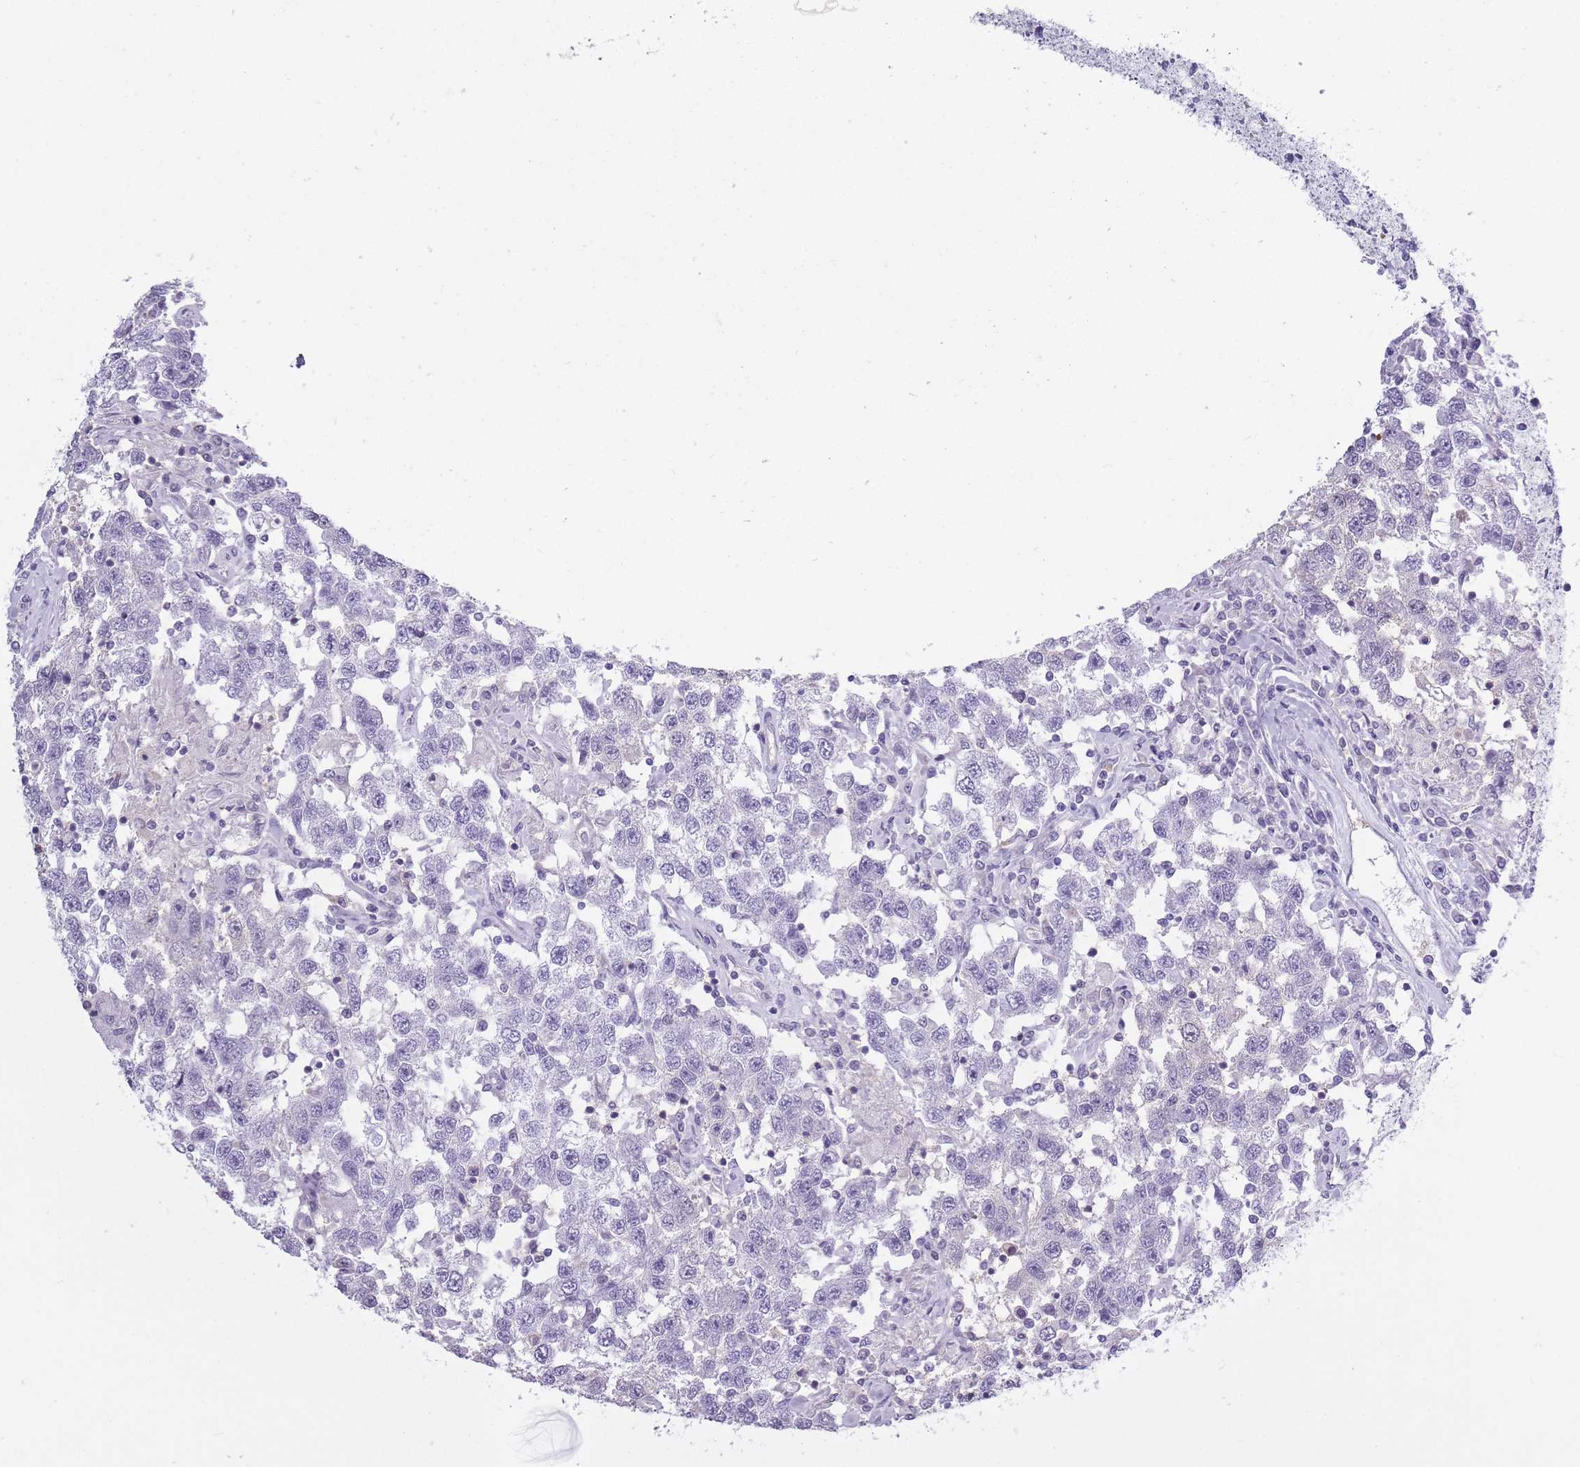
{"staining": {"intensity": "negative", "quantity": "none", "location": "none"}, "tissue": "testis cancer", "cell_type": "Tumor cells", "image_type": "cancer", "snomed": [{"axis": "morphology", "description": "Seminoma, NOS"}, {"axis": "topography", "description": "Testis"}], "caption": "This is a micrograph of IHC staining of testis seminoma, which shows no expression in tumor cells. (DAB IHC, high magnification).", "gene": "OR7C1", "patient": {"sex": "male", "age": 41}}